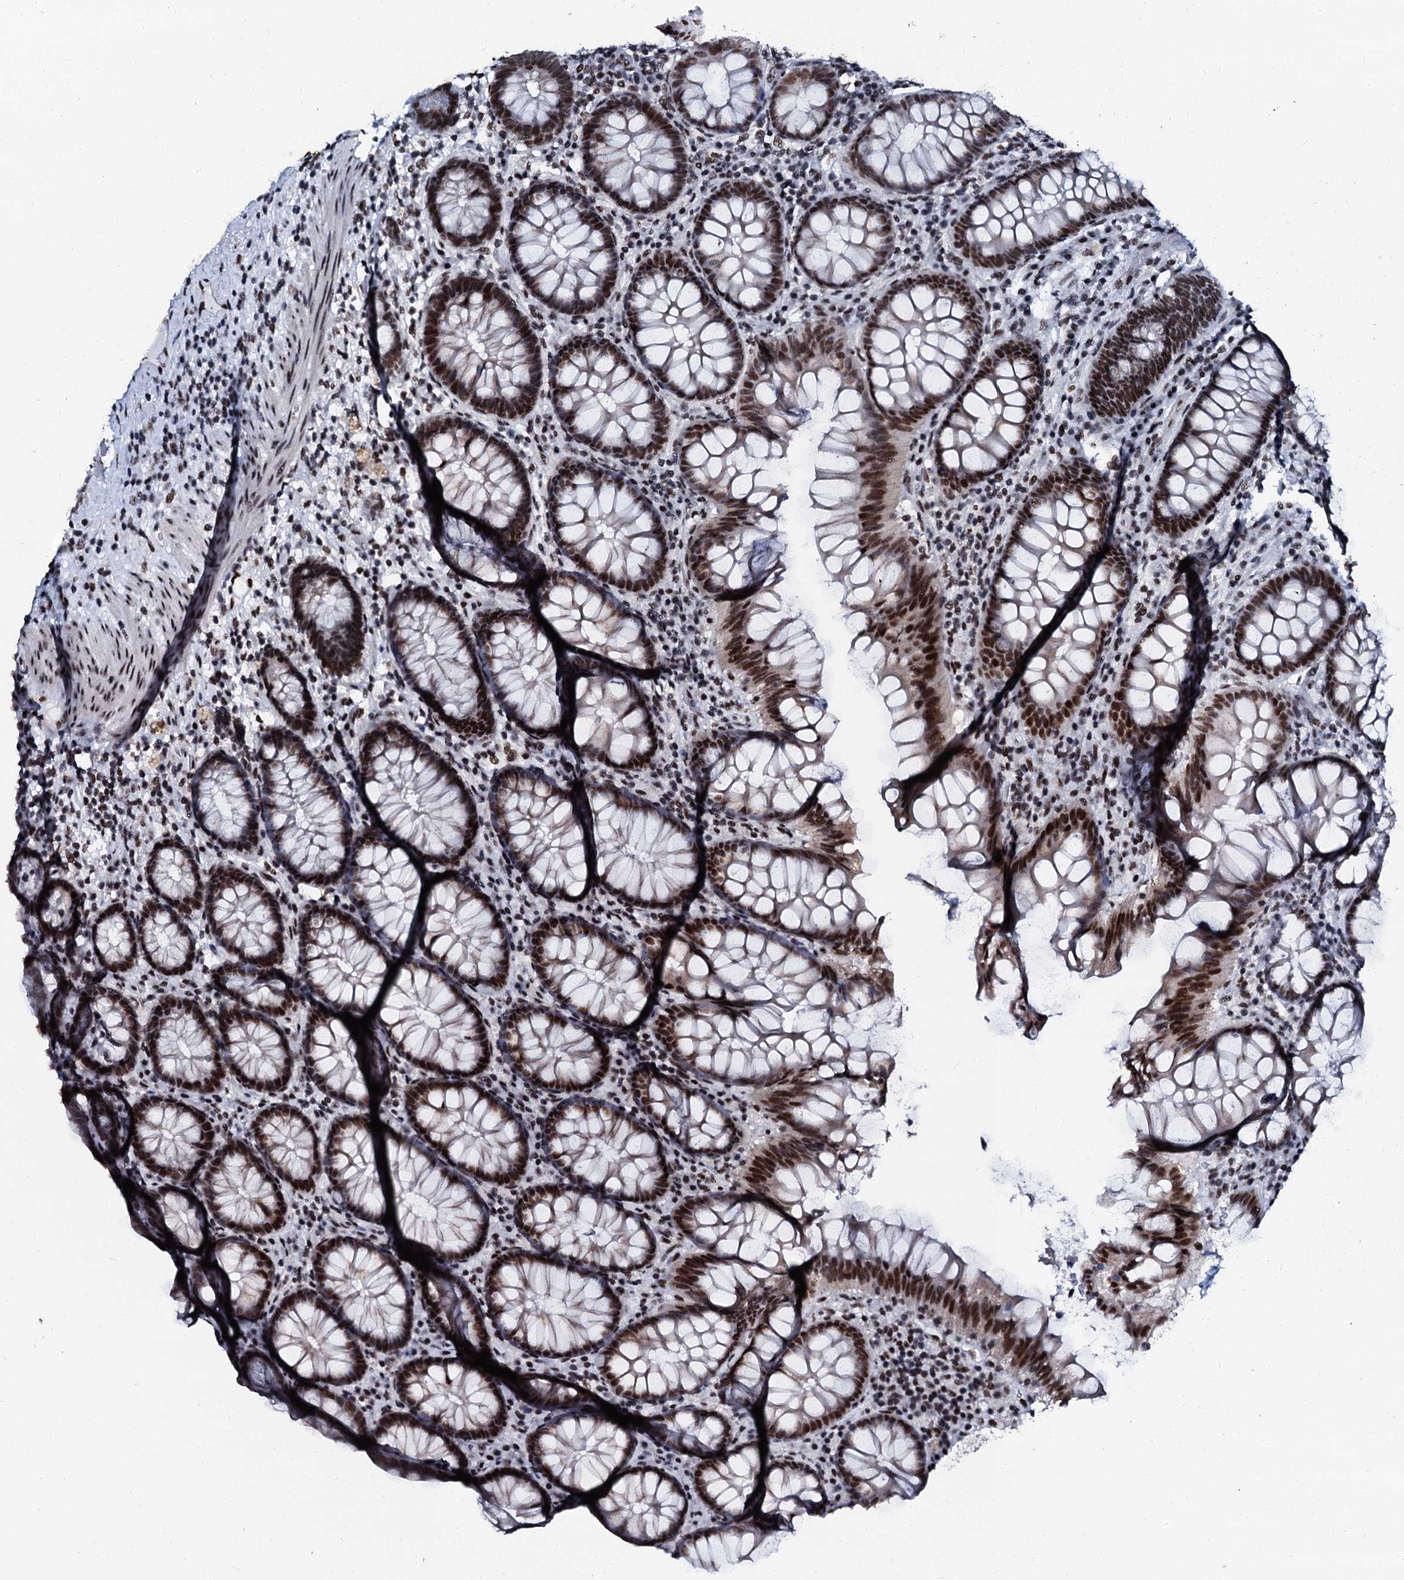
{"staining": {"intensity": "strong", "quantity": ">75%", "location": "nuclear"}, "tissue": "colon", "cell_type": "Glandular cells", "image_type": "normal", "snomed": [{"axis": "morphology", "description": "Normal tissue, NOS"}, {"axis": "topography", "description": "Colon"}], "caption": "Protein analysis of unremarkable colon exhibits strong nuclear expression in about >75% of glandular cells.", "gene": "SLTM", "patient": {"sex": "female", "age": 79}}